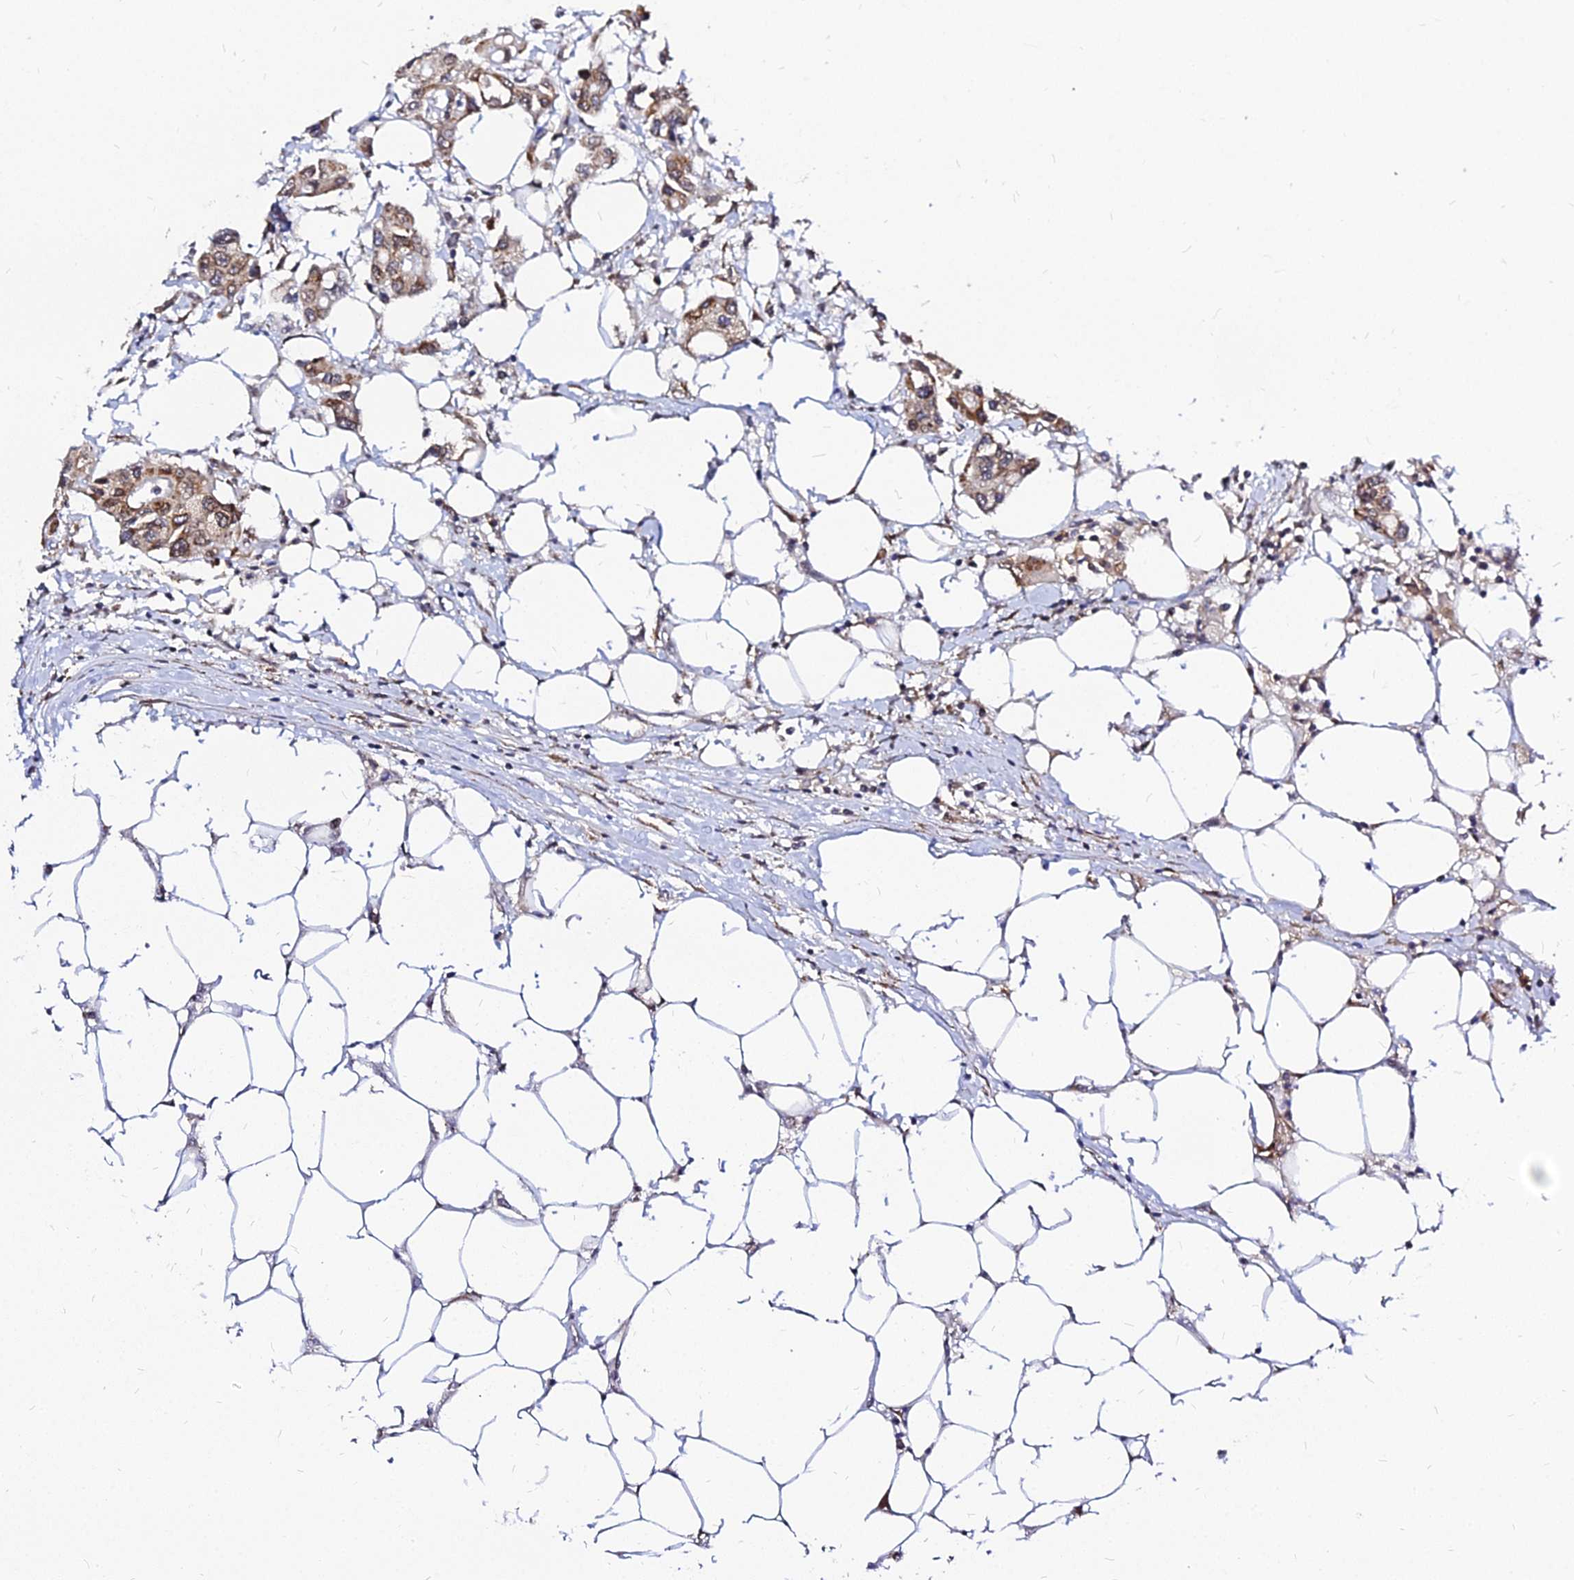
{"staining": {"intensity": "moderate", "quantity": ">75%", "location": "cytoplasmic/membranous"}, "tissue": "colorectal cancer", "cell_type": "Tumor cells", "image_type": "cancer", "snomed": [{"axis": "morphology", "description": "Adenocarcinoma, NOS"}, {"axis": "topography", "description": "Colon"}], "caption": "Protein staining reveals moderate cytoplasmic/membranous staining in approximately >75% of tumor cells in adenocarcinoma (colorectal).", "gene": "RNF121", "patient": {"sex": "male", "age": 77}}